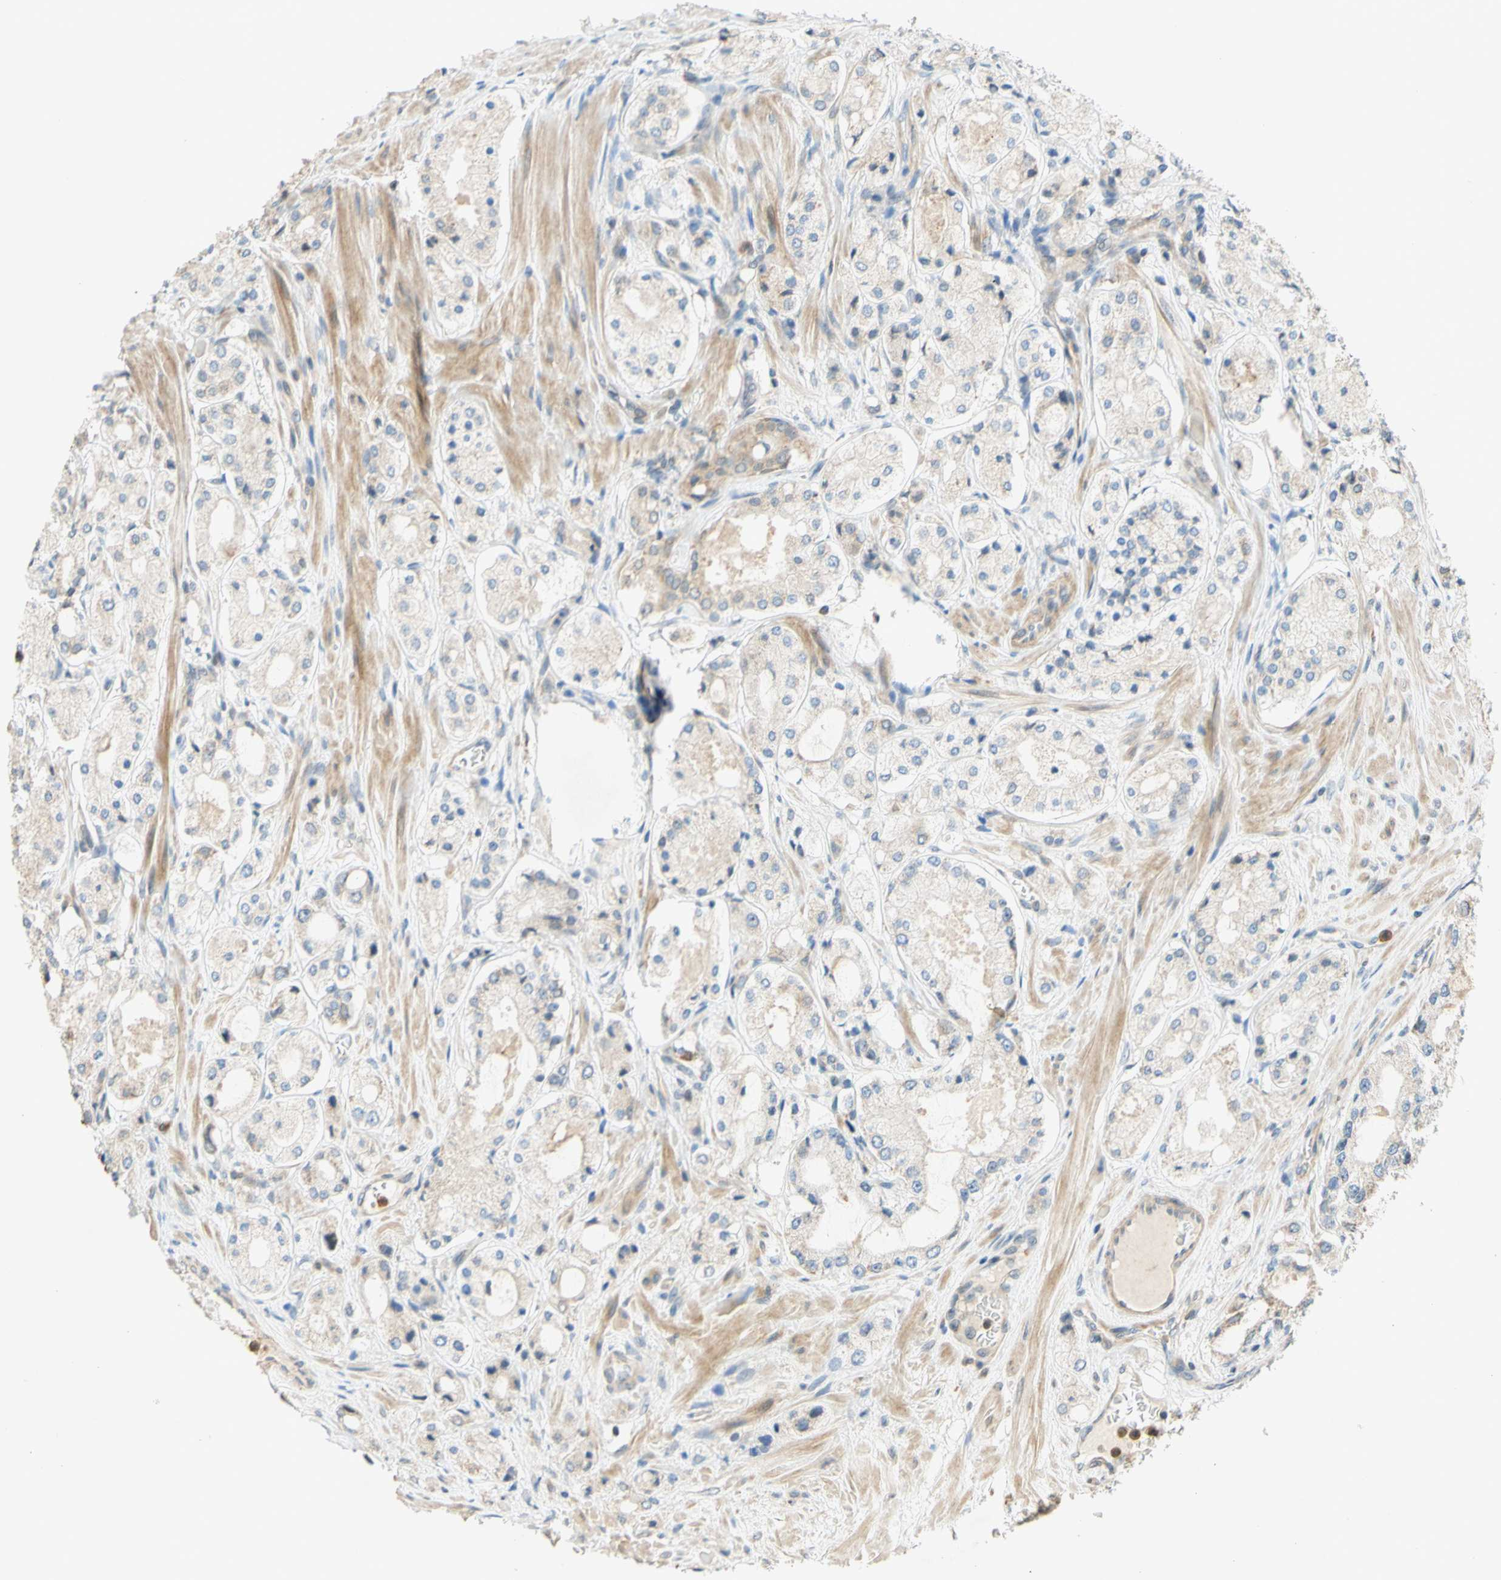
{"staining": {"intensity": "moderate", "quantity": "25%-75%", "location": "cytoplasmic/membranous"}, "tissue": "prostate cancer", "cell_type": "Tumor cells", "image_type": "cancer", "snomed": [{"axis": "morphology", "description": "Adenocarcinoma, High grade"}, {"axis": "topography", "description": "Prostate"}], "caption": "A brown stain labels moderate cytoplasmic/membranous staining of a protein in human prostate cancer tumor cells. Nuclei are stained in blue.", "gene": "GATA1", "patient": {"sex": "male", "age": 65}}